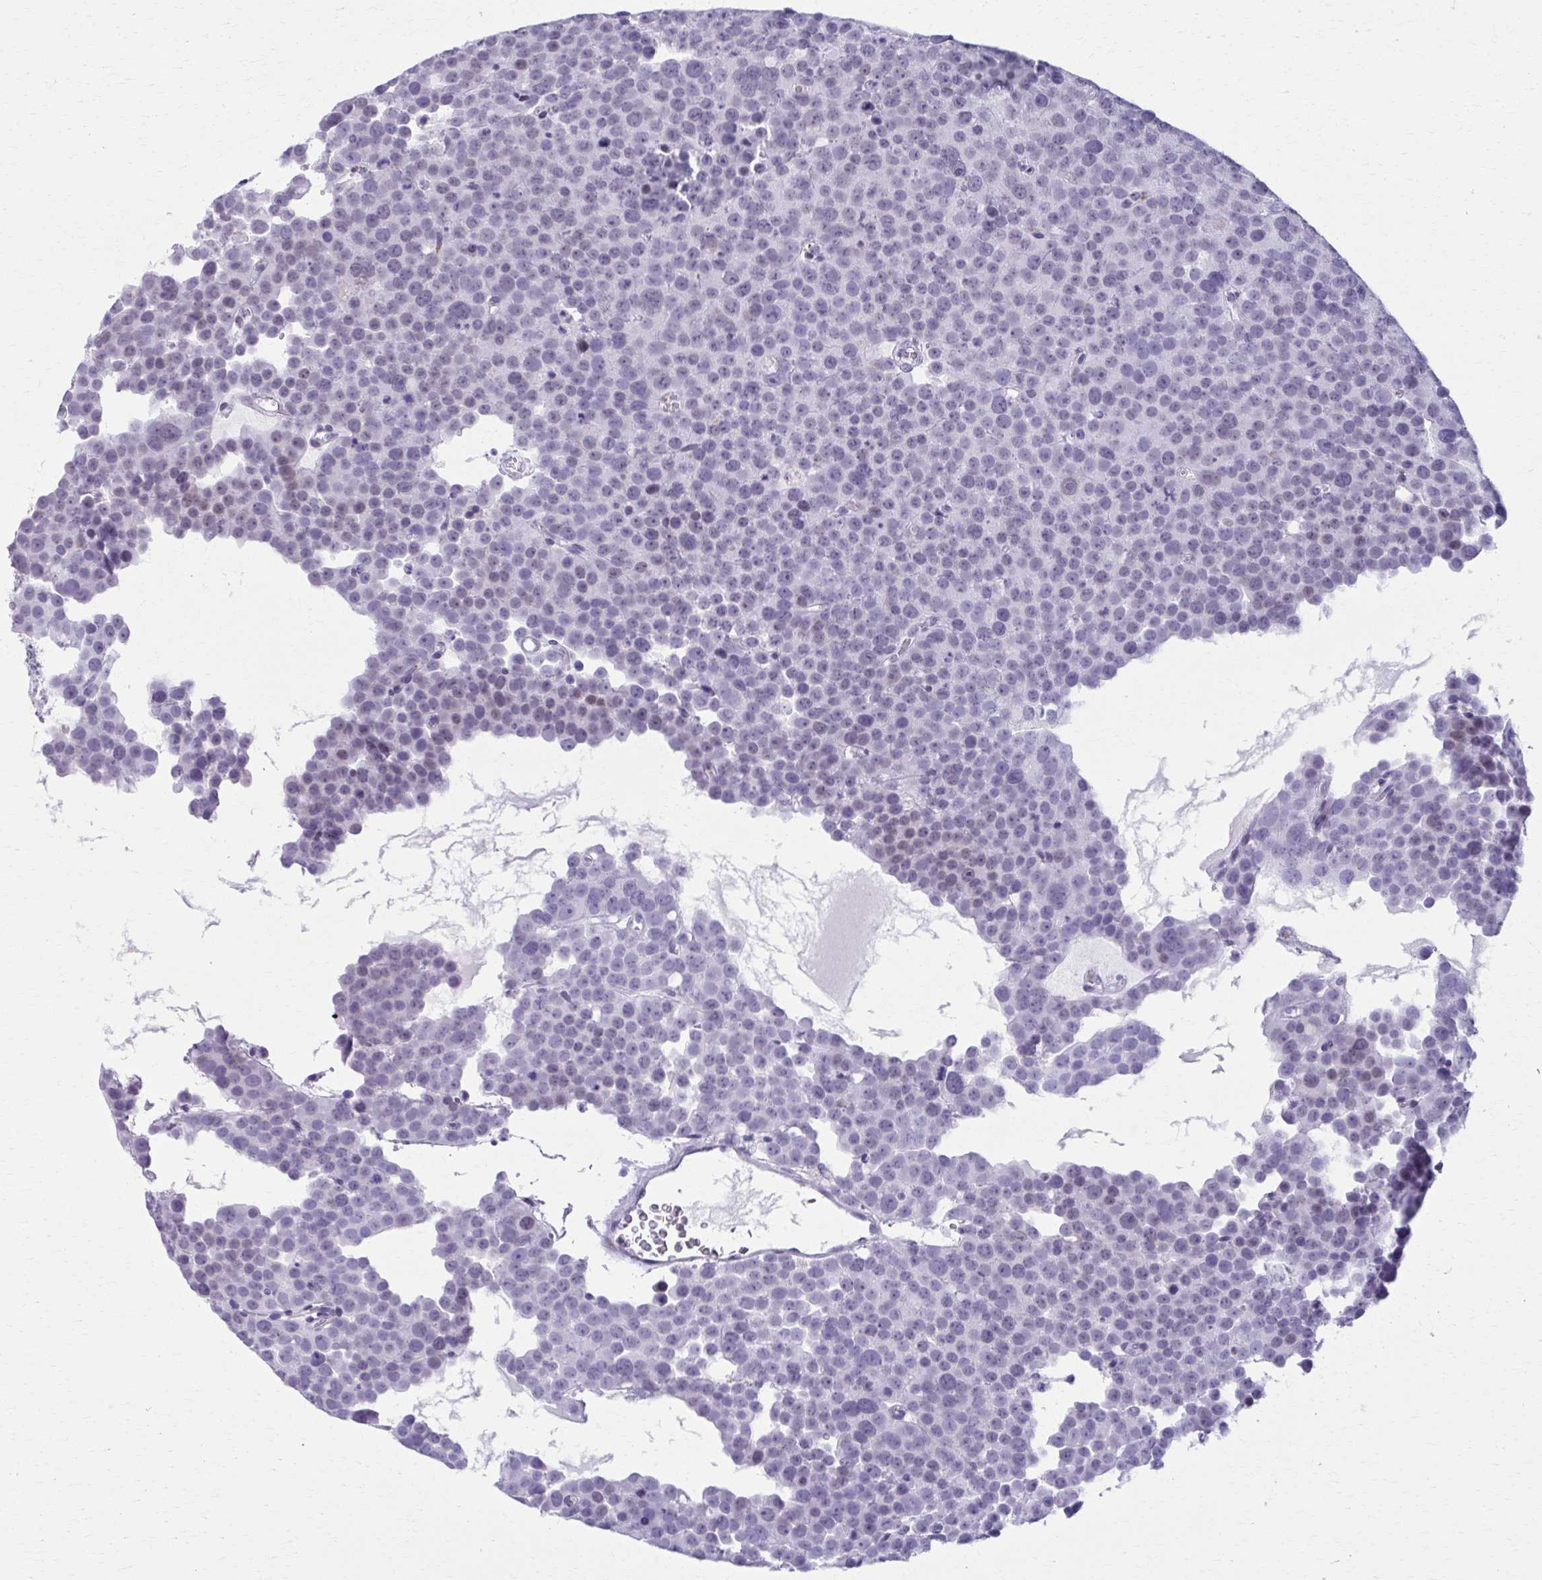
{"staining": {"intensity": "weak", "quantity": "<25%", "location": "nuclear"}, "tissue": "testis cancer", "cell_type": "Tumor cells", "image_type": "cancer", "snomed": [{"axis": "morphology", "description": "Seminoma, NOS"}, {"axis": "topography", "description": "Testis"}], "caption": "Tumor cells show no significant positivity in testis cancer (seminoma).", "gene": "ZNF682", "patient": {"sex": "male", "age": 71}}